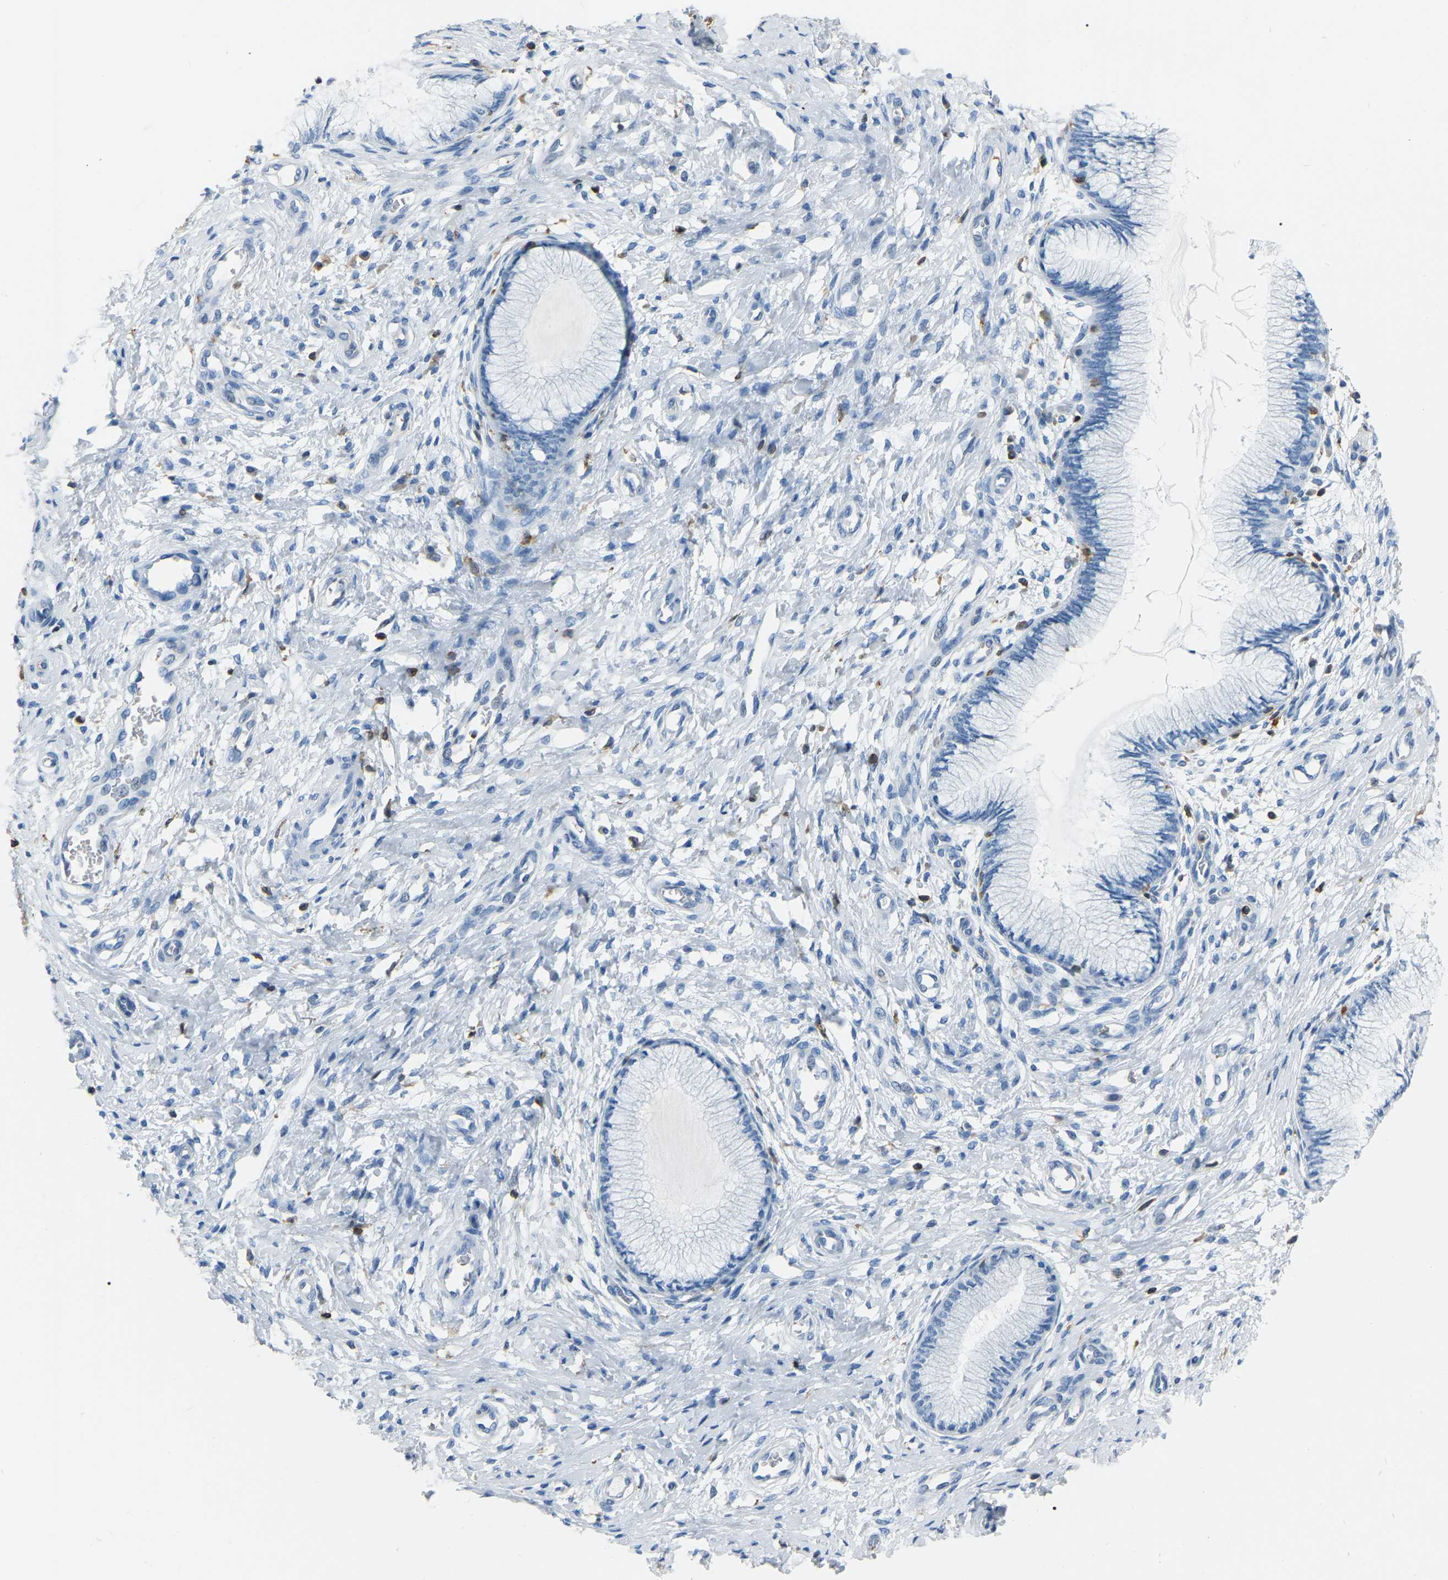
{"staining": {"intensity": "negative", "quantity": "none", "location": "none"}, "tissue": "cervix", "cell_type": "Glandular cells", "image_type": "normal", "snomed": [{"axis": "morphology", "description": "Normal tissue, NOS"}, {"axis": "topography", "description": "Cervix"}], "caption": "Protein analysis of unremarkable cervix exhibits no significant positivity in glandular cells. (DAB immunohistochemistry (IHC) visualized using brightfield microscopy, high magnification).", "gene": "ARHGAP45", "patient": {"sex": "female", "age": 55}}